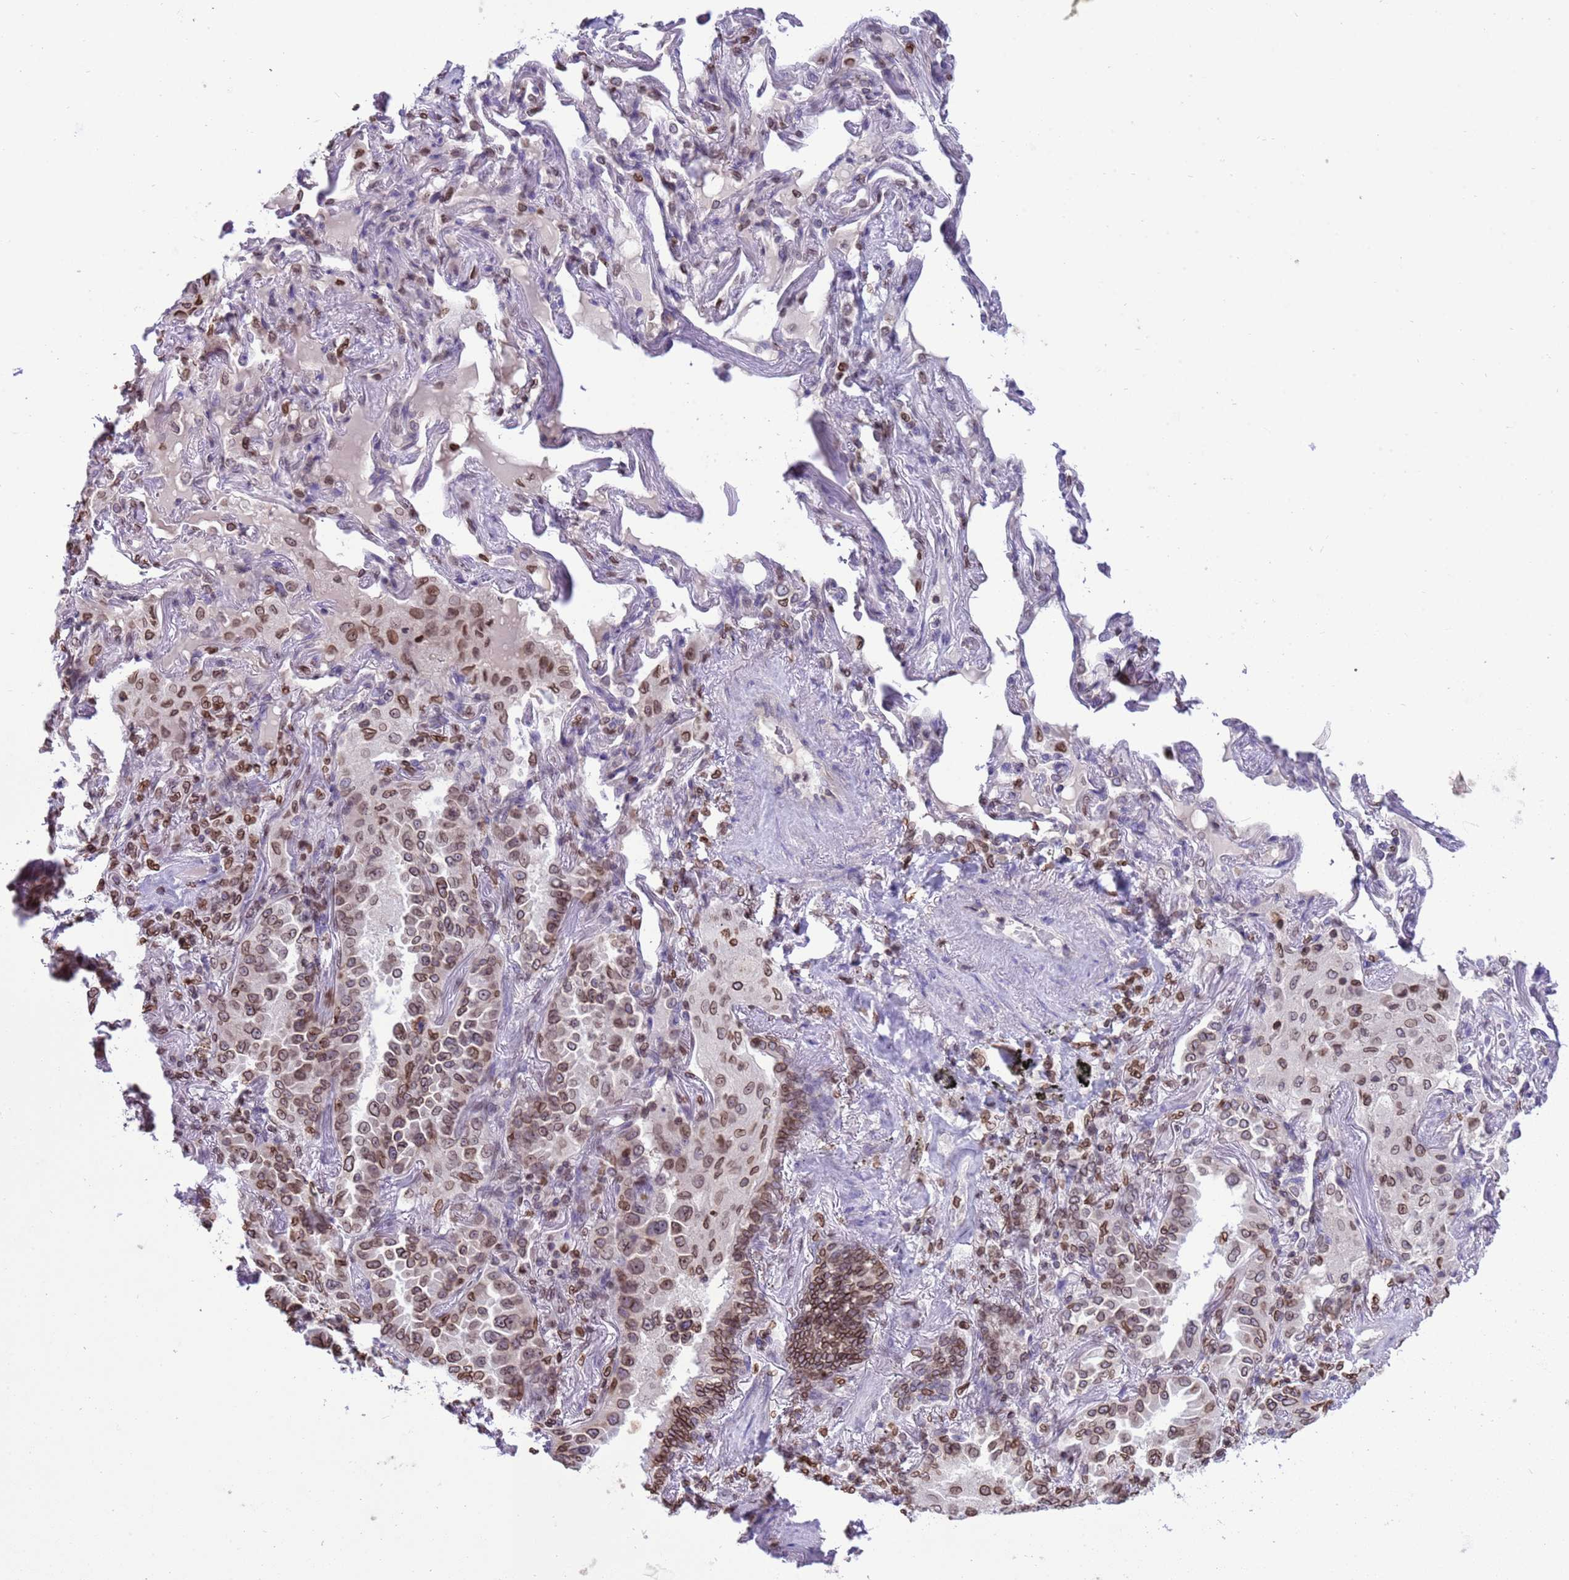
{"staining": {"intensity": "moderate", "quantity": ">75%", "location": "cytoplasmic/membranous,nuclear"}, "tissue": "lung cancer", "cell_type": "Tumor cells", "image_type": "cancer", "snomed": [{"axis": "morphology", "description": "Adenocarcinoma, NOS"}, {"axis": "topography", "description": "Lung"}], "caption": "Tumor cells display medium levels of moderate cytoplasmic/membranous and nuclear staining in approximately >75% of cells in lung cancer (adenocarcinoma).", "gene": "DHX37", "patient": {"sex": "female", "age": 69}}